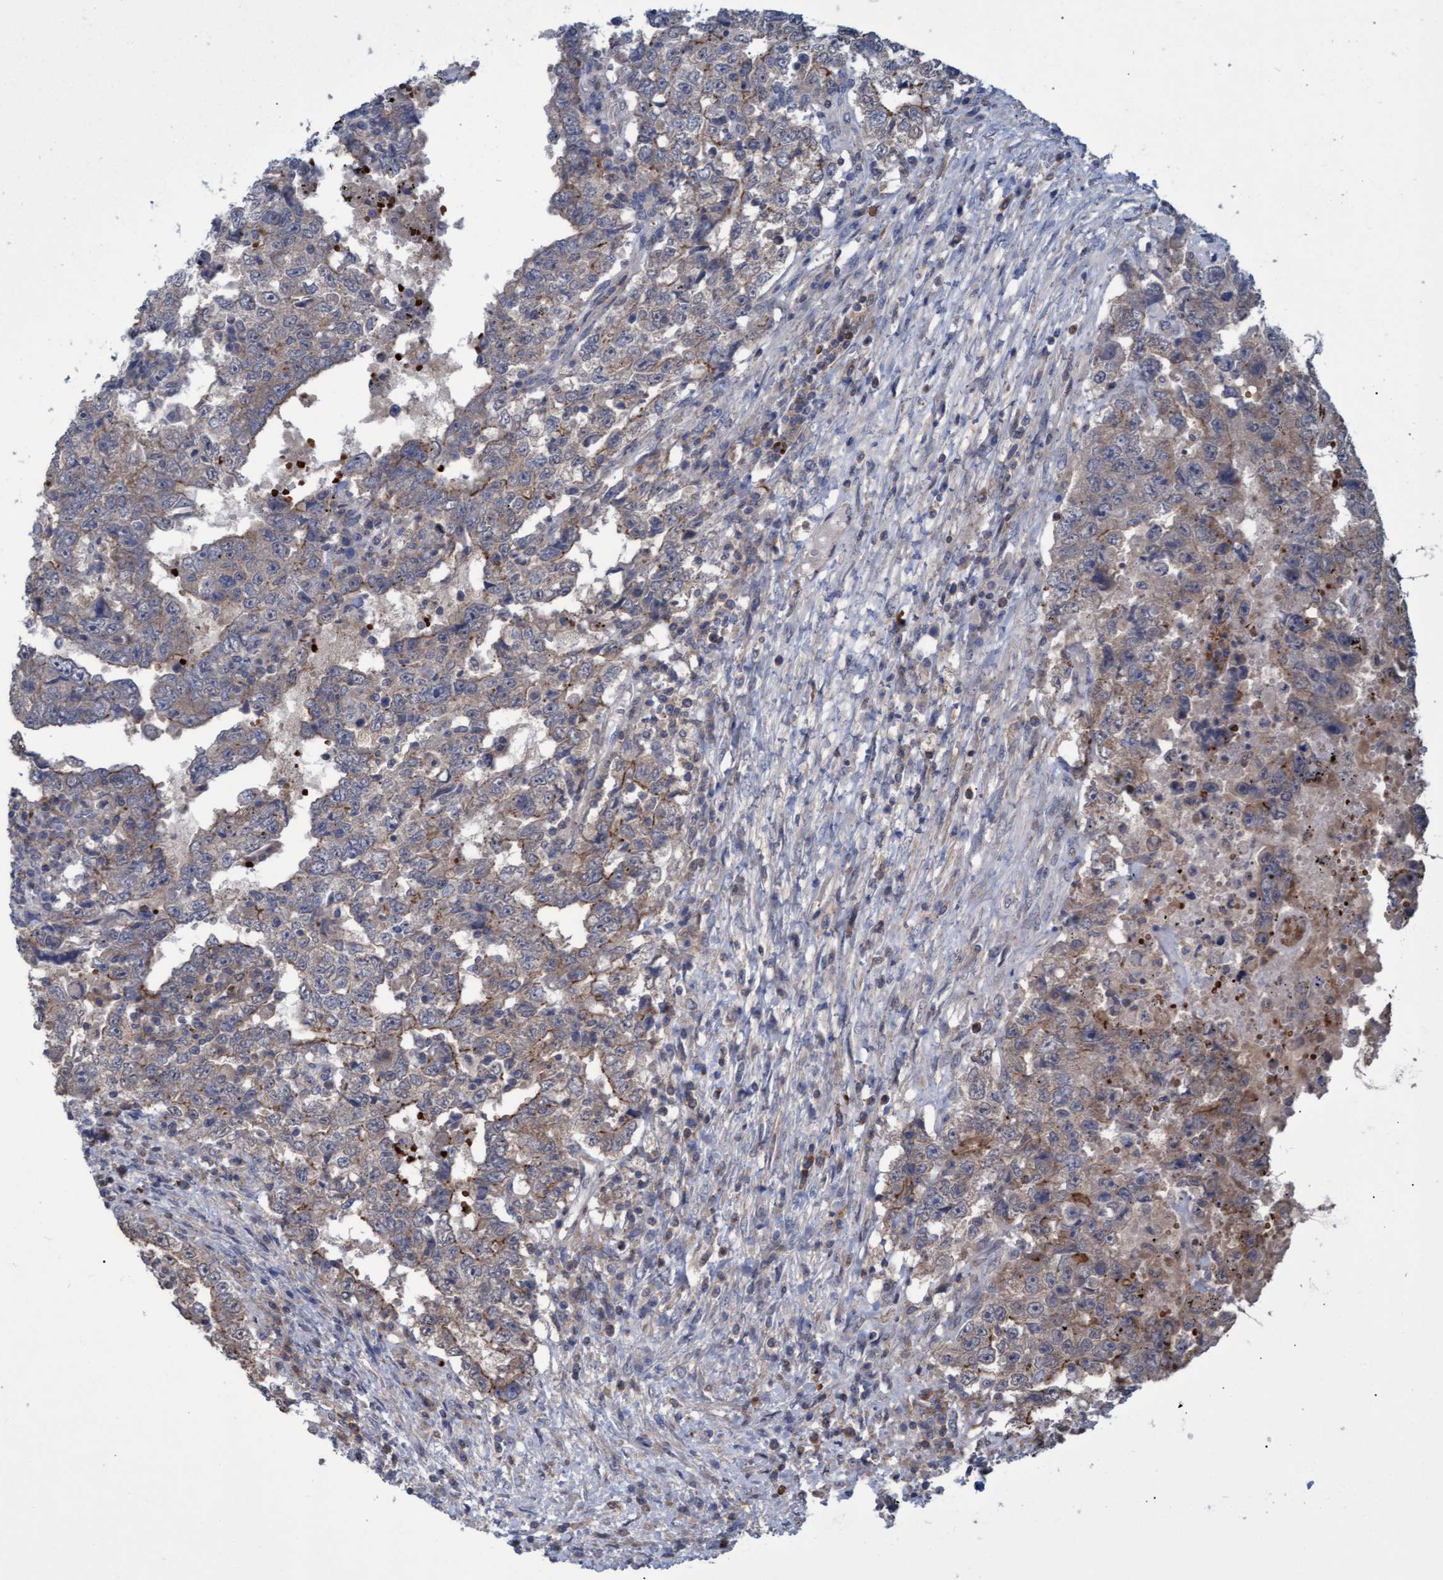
{"staining": {"intensity": "weak", "quantity": "25%-75%", "location": "cytoplasmic/membranous"}, "tissue": "testis cancer", "cell_type": "Tumor cells", "image_type": "cancer", "snomed": [{"axis": "morphology", "description": "Carcinoma, Embryonal, NOS"}, {"axis": "topography", "description": "Testis"}], "caption": "Protein analysis of testis embryonal carcinoma tissue reveals weak cytoplasmic/membranous positivity in about 25%-75% of tumor cells.", "gene": "NAA15", "patient": {"sex": "male", "age": 26}}